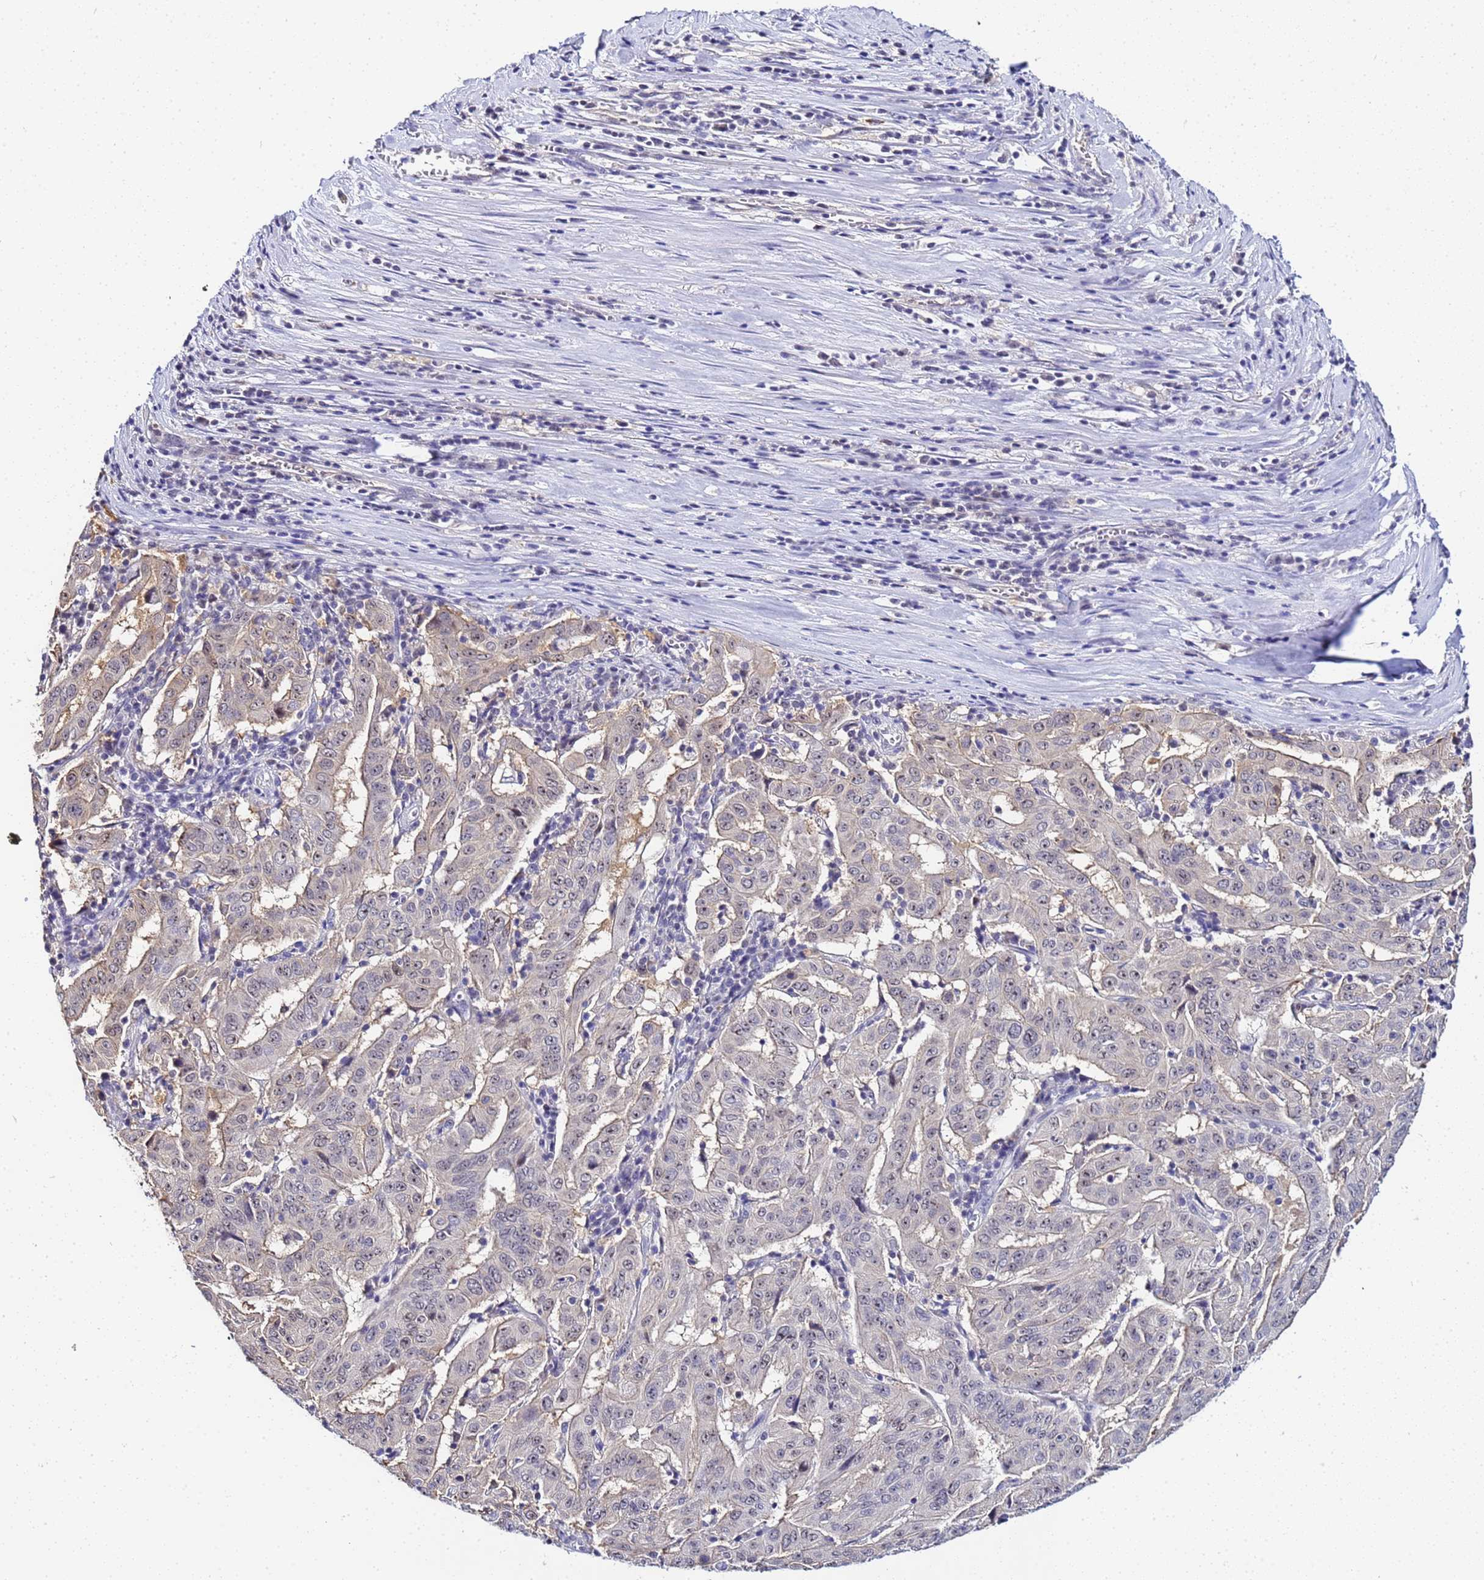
{"staining": {"intensity": "negative", "quantity": "none", "location": "none"}, "tissue": "pancreatic cancer", "cell_type": "Tumor cells", "image_type": "cancer", "snomed": [{"axis": "morphology", "description": "Adenocarcinoma, NOS"}, {"axis": "topography", "description": "Pancreas"}], "caption": "Image shows no significant protein staining in tumor cells of pancreatic adenocarcinoma.", "gene": "ACTL6B", "patient": {"sex": "male", "age": 63}}